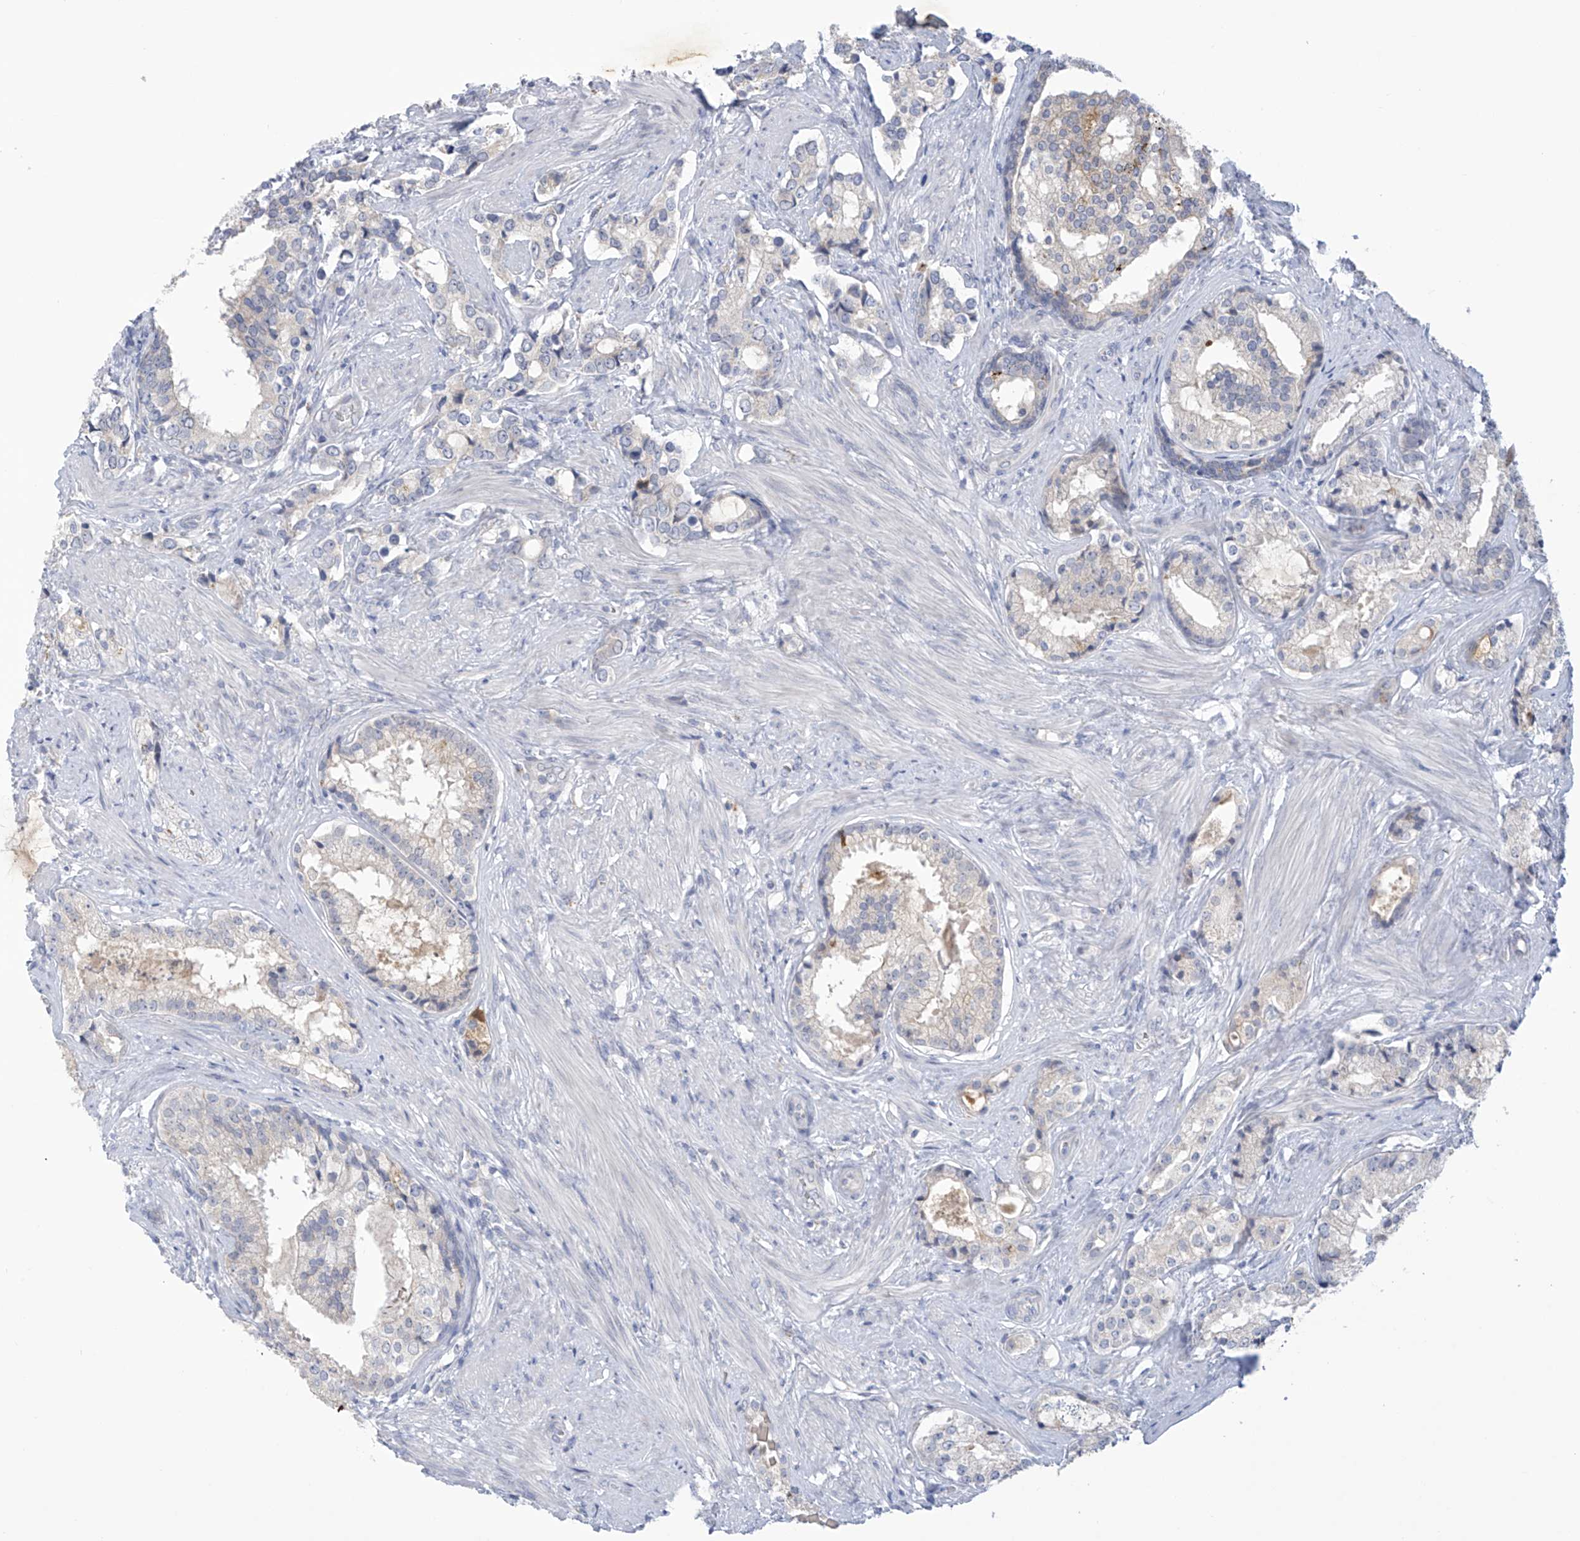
{"staining": {"intensity": "negative", "quantity": "none", "location": "none"}, "tissue": "prostate cancer", "cell_type": "Tumor cells", "image_type": "cancer", "snomed": [{"axis": "morphology", "description": "Adenocarcinoma, High grade"}, {"axis": "topography", "description": "Prostate"}], "caption": "The histopathology image displays no staining of tumor cells in prostate cancer. (Stains: DAB immunohistochemistry with hematoxylin counter stain, Microscopy: brightfield microscopy at high magnification).", "gene": "IBA57", "patient": {"sex": "male", "age": 58}}